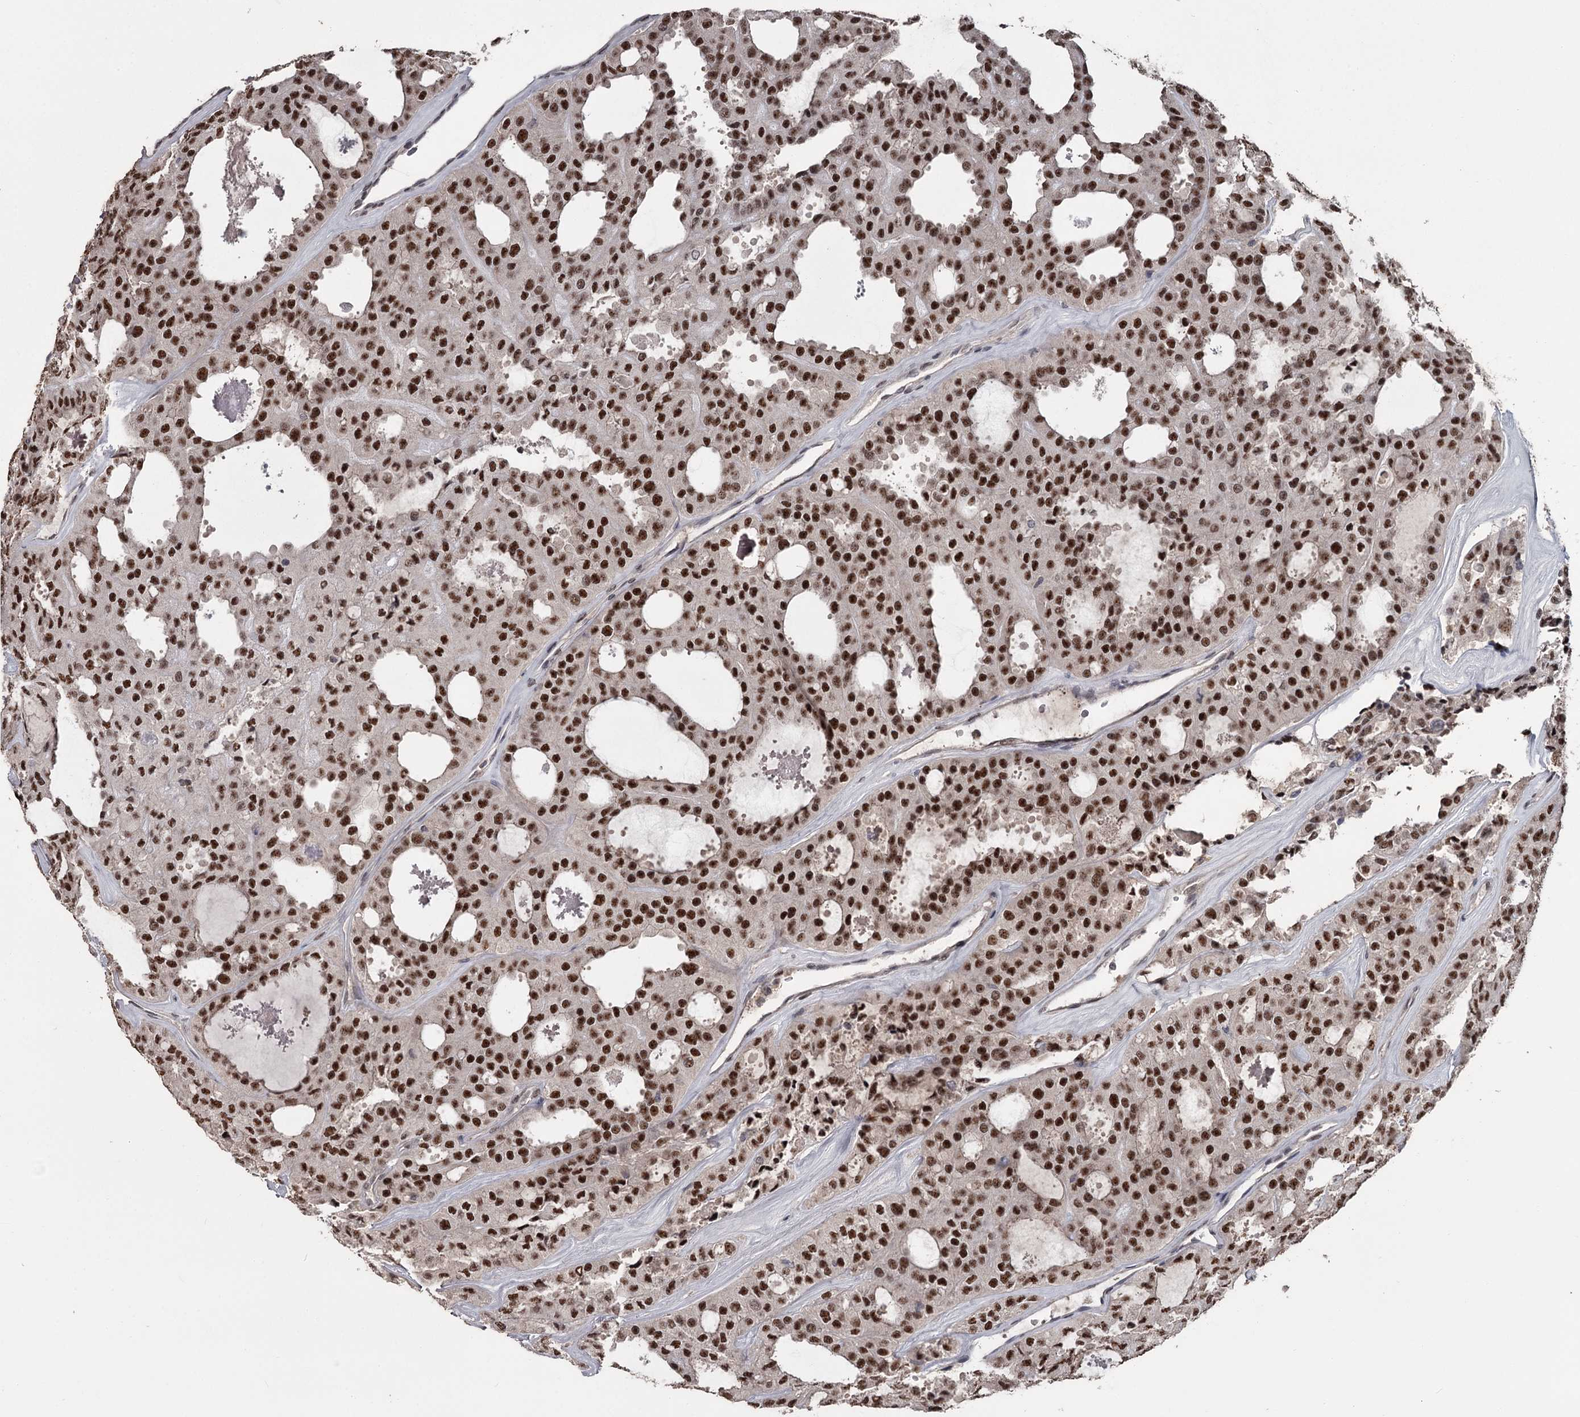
{"staining": {"intensity": "strong", "quantity": ">75%", "location": "nuclear"}, "tissue": "thyroid cancer", "cell_type": "Tumor cells", "image_type": "cancer", "snomed": [{"axis": "morphology", "description": "Follicular adenoma carcinoma, NOS"}, {"axis": "topography", "description": "Thyroid gland"}], "caption": "Thyroid follicular adenoma carcinoma stained for a protein shows strong nuclear positivity in tumor cells.", "gene": "PRPF40B", "patient": {"sex": "male", "age": 75}}